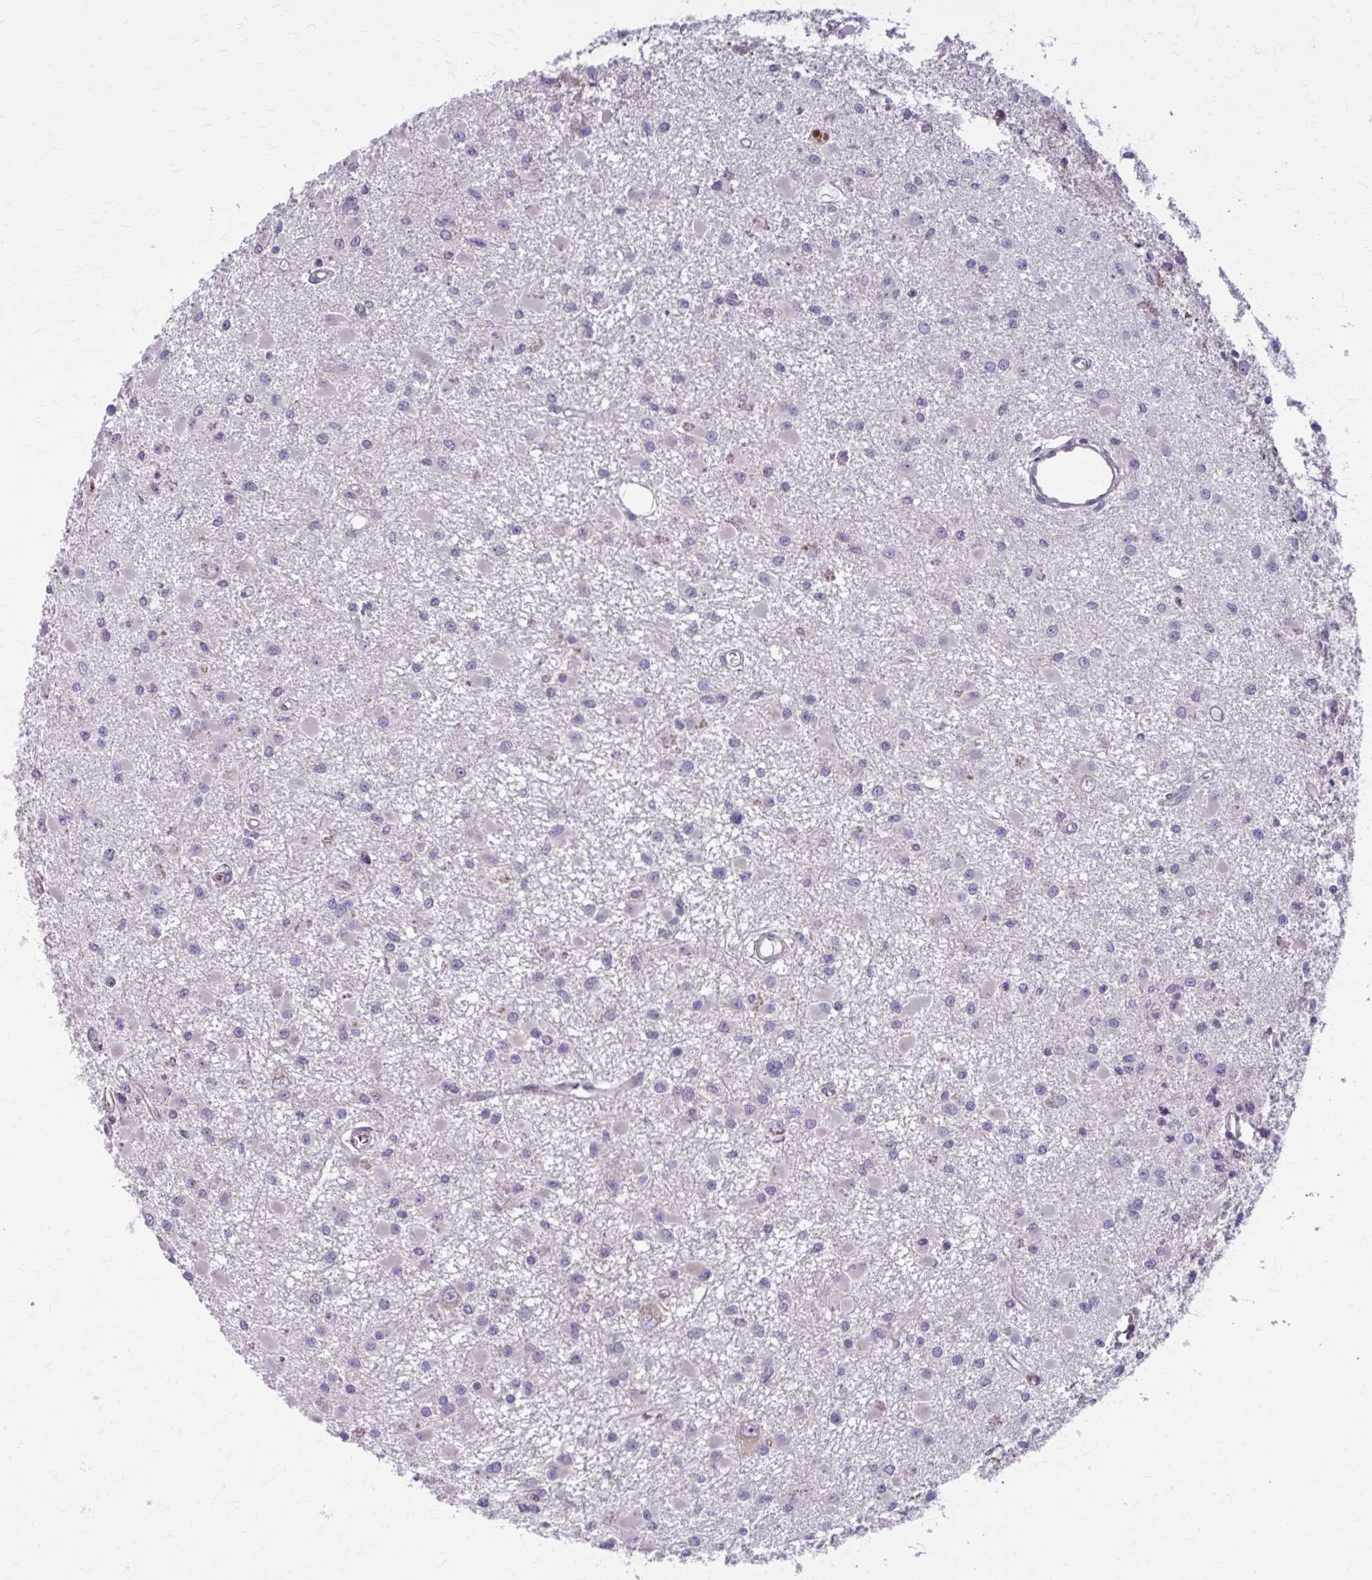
{"staining": {"intensity": "negative", "quantity": "none", "location": "none"}, "tissue": "glioma", "cell_type": "Tumor cells", "image_type": "cancer", "snomed": [{"axis": "morphology", "description": "Glioma, malignant, High grade"}, {"axis": "topography", "description": "Brain"}], "caption": "IHC image of human malignant glioma (high-grade) stained for a protein (brown), which exhibits no expression in tumor cells.", "gene": "SNF8", "patient": {"sex": "male", "age": 54}}